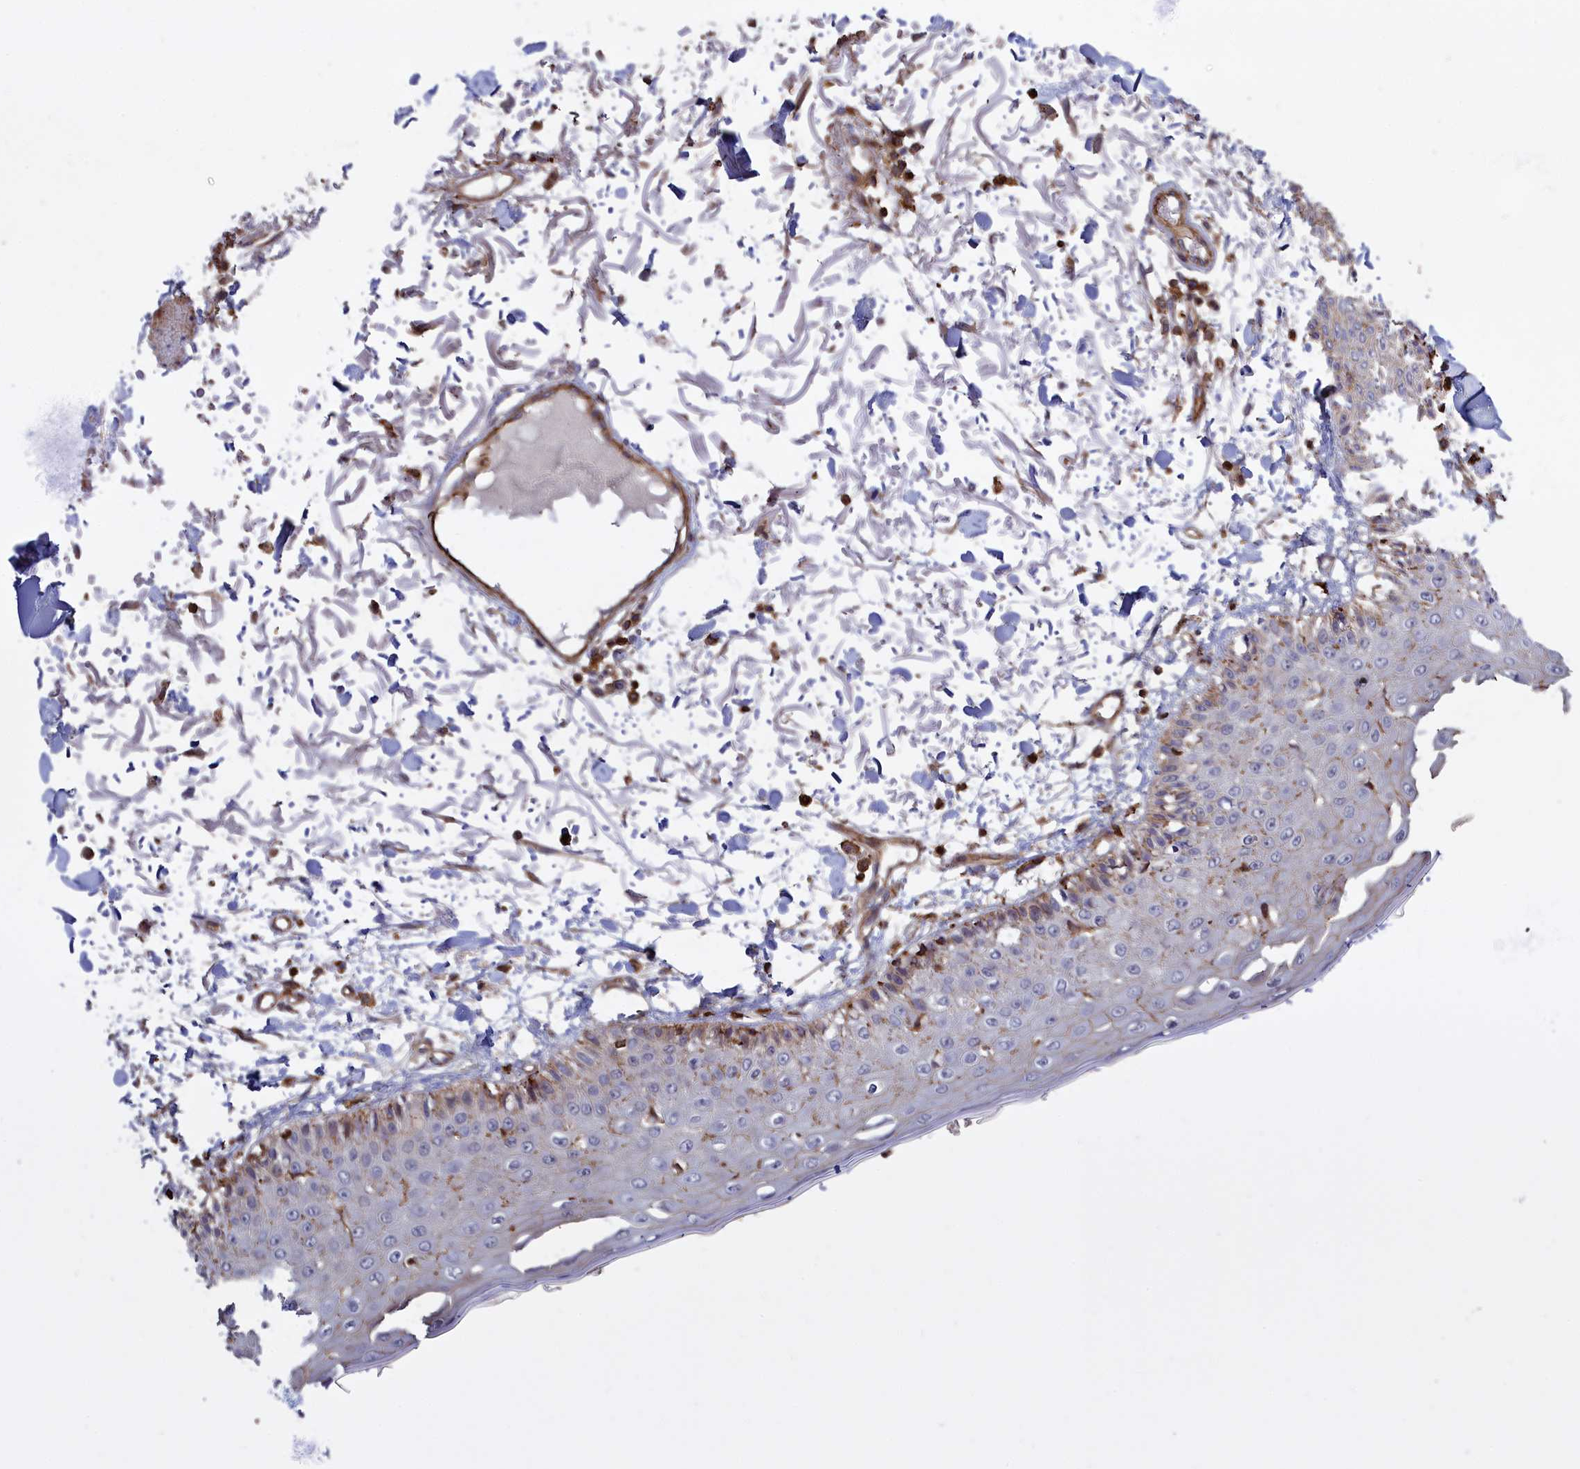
{"staining": {"intensity": "moderate", "quantity": ">75%", "location": "cytoplasmic/membranous"}, "tissue": "skin", "cell_type": "Fibroblasts", "image_type": "normal", "snomed": [{"axis": "morphology", "description": "Normal tissue, NOS"}, {"axis": "morphology", "description": "Squamous cell carcinoma, NOS"}, {"axis": "topography", "description": "Skin"}, {"axis": "topography", "description": "Peripheral nerve tissue"}], "caption": "Immunohistochemistry (IHC) of benign skin demonstrates medium levels of moderate cytoplasmic/membranous staining in approximately >75% of fibroblasts.", "gene": "ANKRD27", "patient": {"sex": "male", "age": 83}}